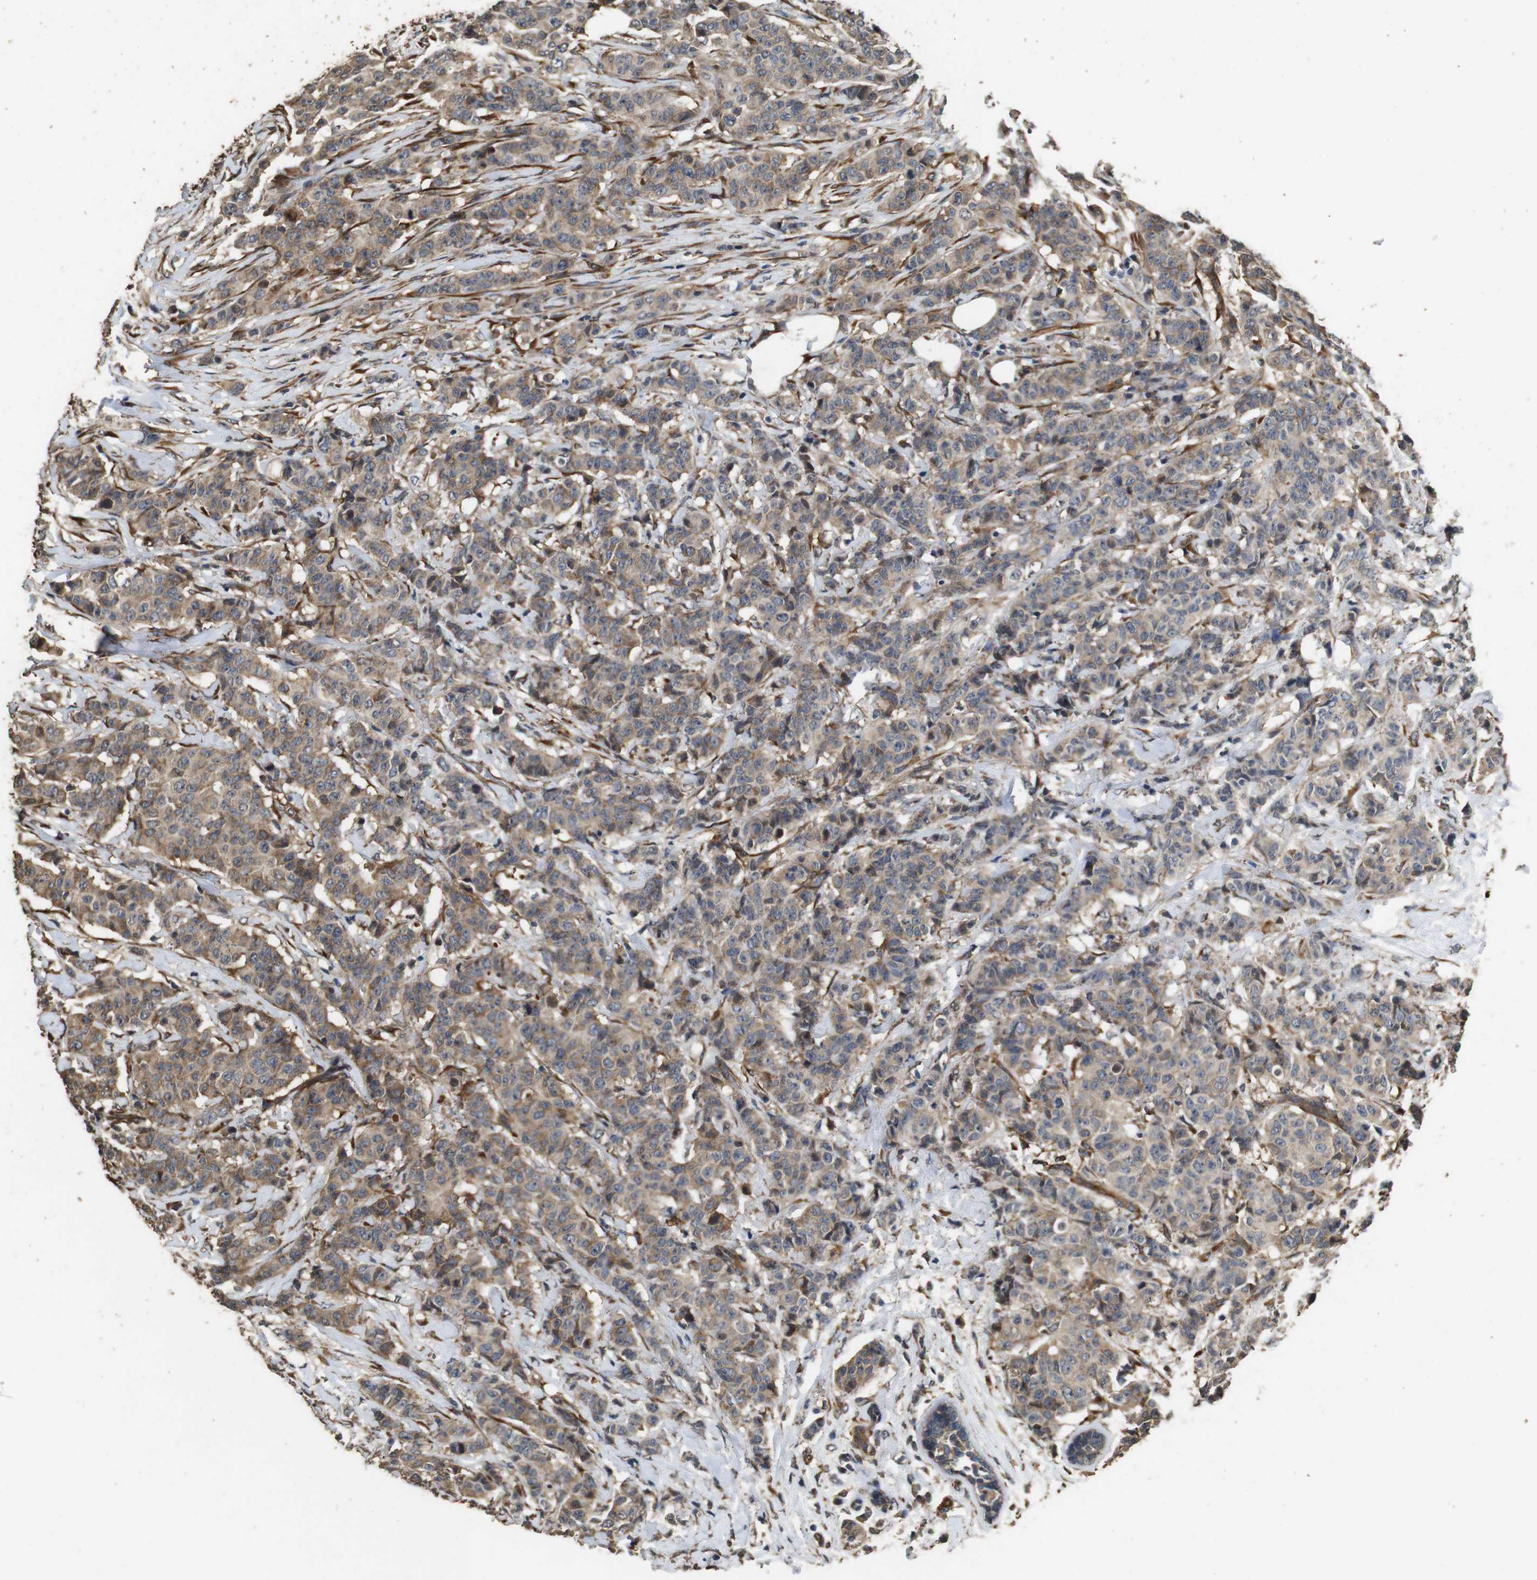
{"staining": {"intensity": "moderate", "quantity": ">75%", "location": "cytoplasmic/membranous"}, "tissue": "breast cancer", "cell_type": "Tumor cells", "image_type": "cancer", "snomed": [{"axis": "morphology", "description": "Normal tissue, NOS"}, {"axis": "morphology", "description": "Duct carcinoma"}, {"axis": "topography", "description": "Breast"}], "caption": "Moderate cytoplasmic/membranous expression is present in about >75% of tumor cells in invasive ductal carcinoma (breast).", "gene": "CNPY4", "patient": {"sex": "female", "age": 40}}